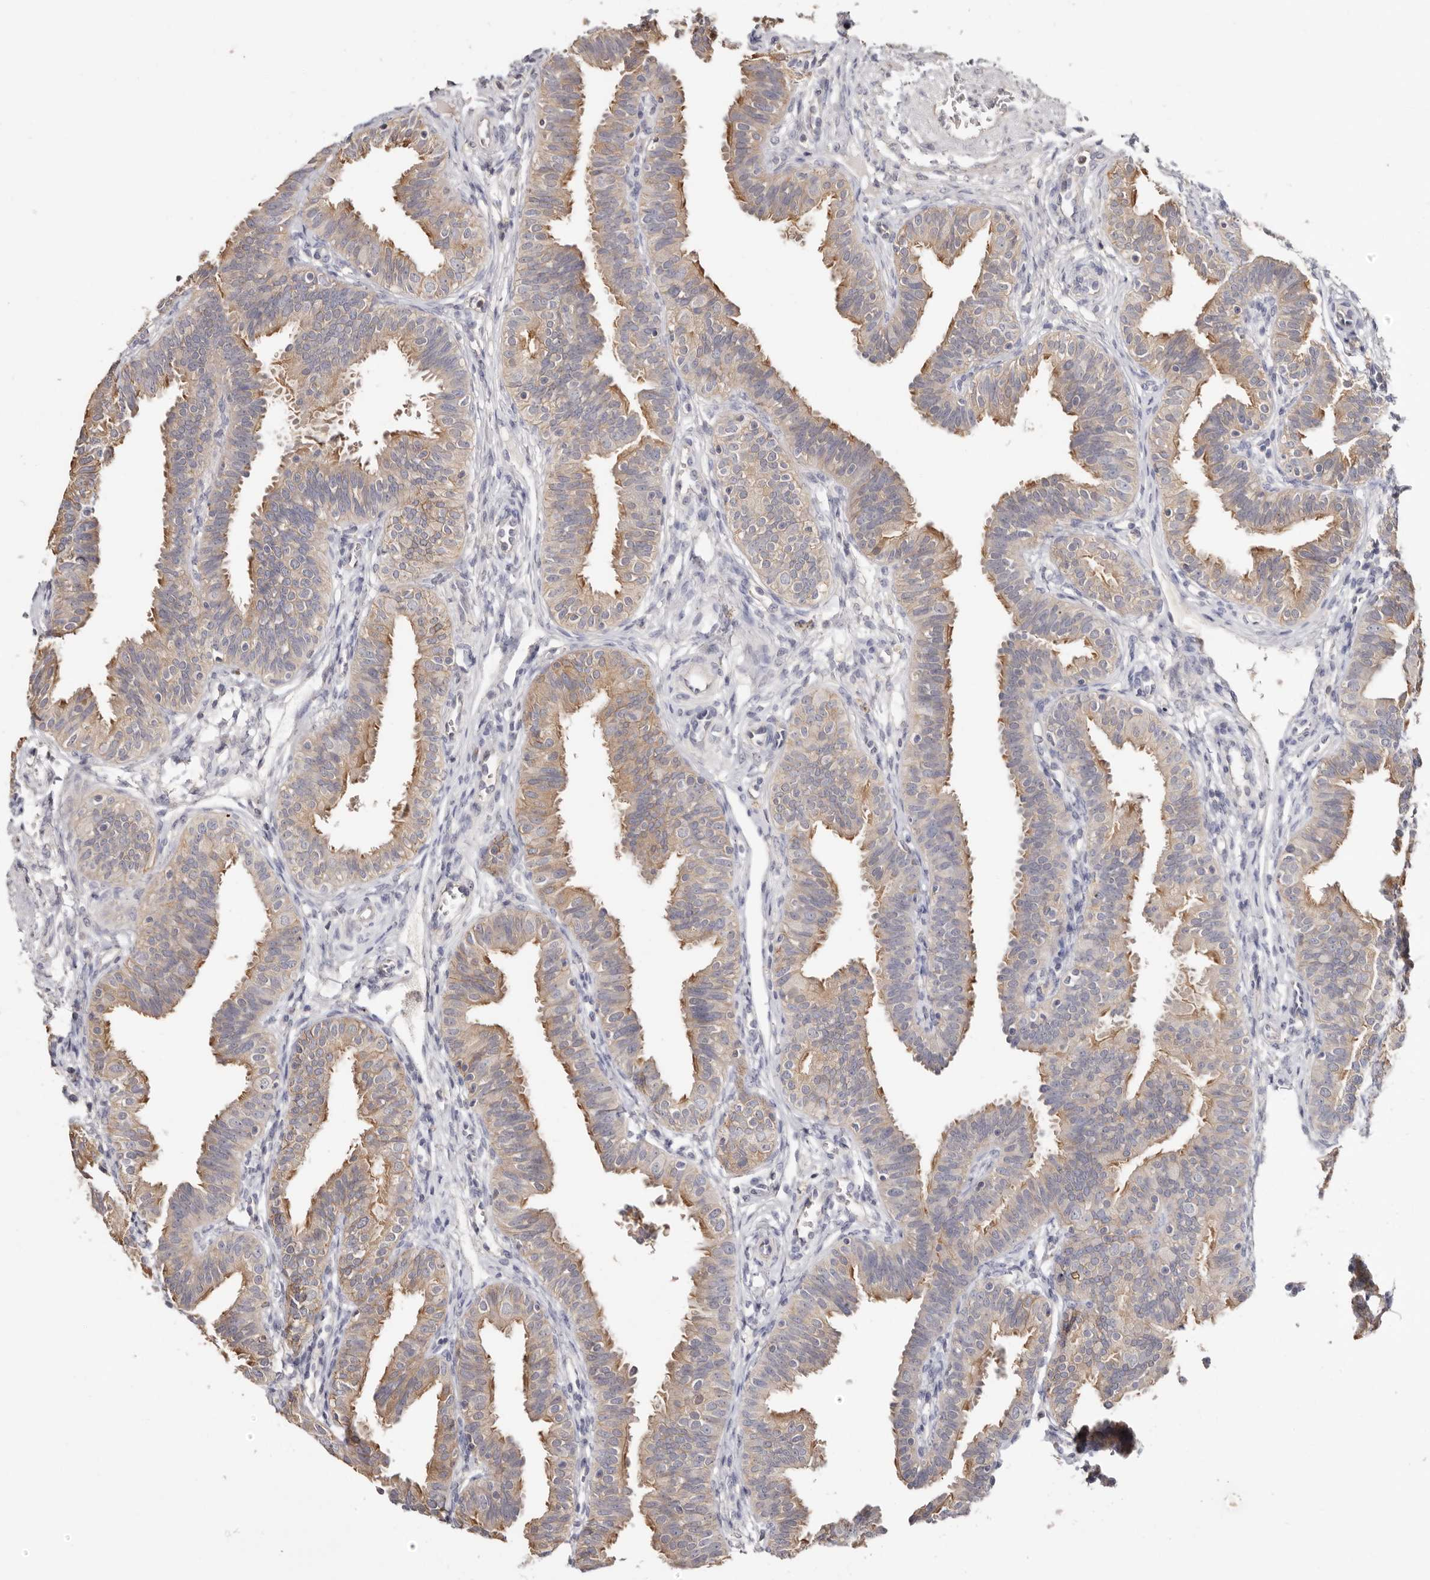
{"staining": {"intensity": "moderate", "quantity": ">75%", "location": "cytoplasmic/membranous"}, "tissue": "fallopian tube", "cell_type": "Glandular cells", "image_type": "normal", "snomed": [{"axis": "morphology", "description": "Normal tissue, NOS"}, {"axis": "topography", "description": "Fallopian tube"}], "caption": "Brown immunohistochemical staining in benign fallopian tube shows moderate cytoplasmic/membranous staining in approximately >75% of glandular cells.", "gene": "S100A14", "patient": {"sex": "female", "age": 35}}